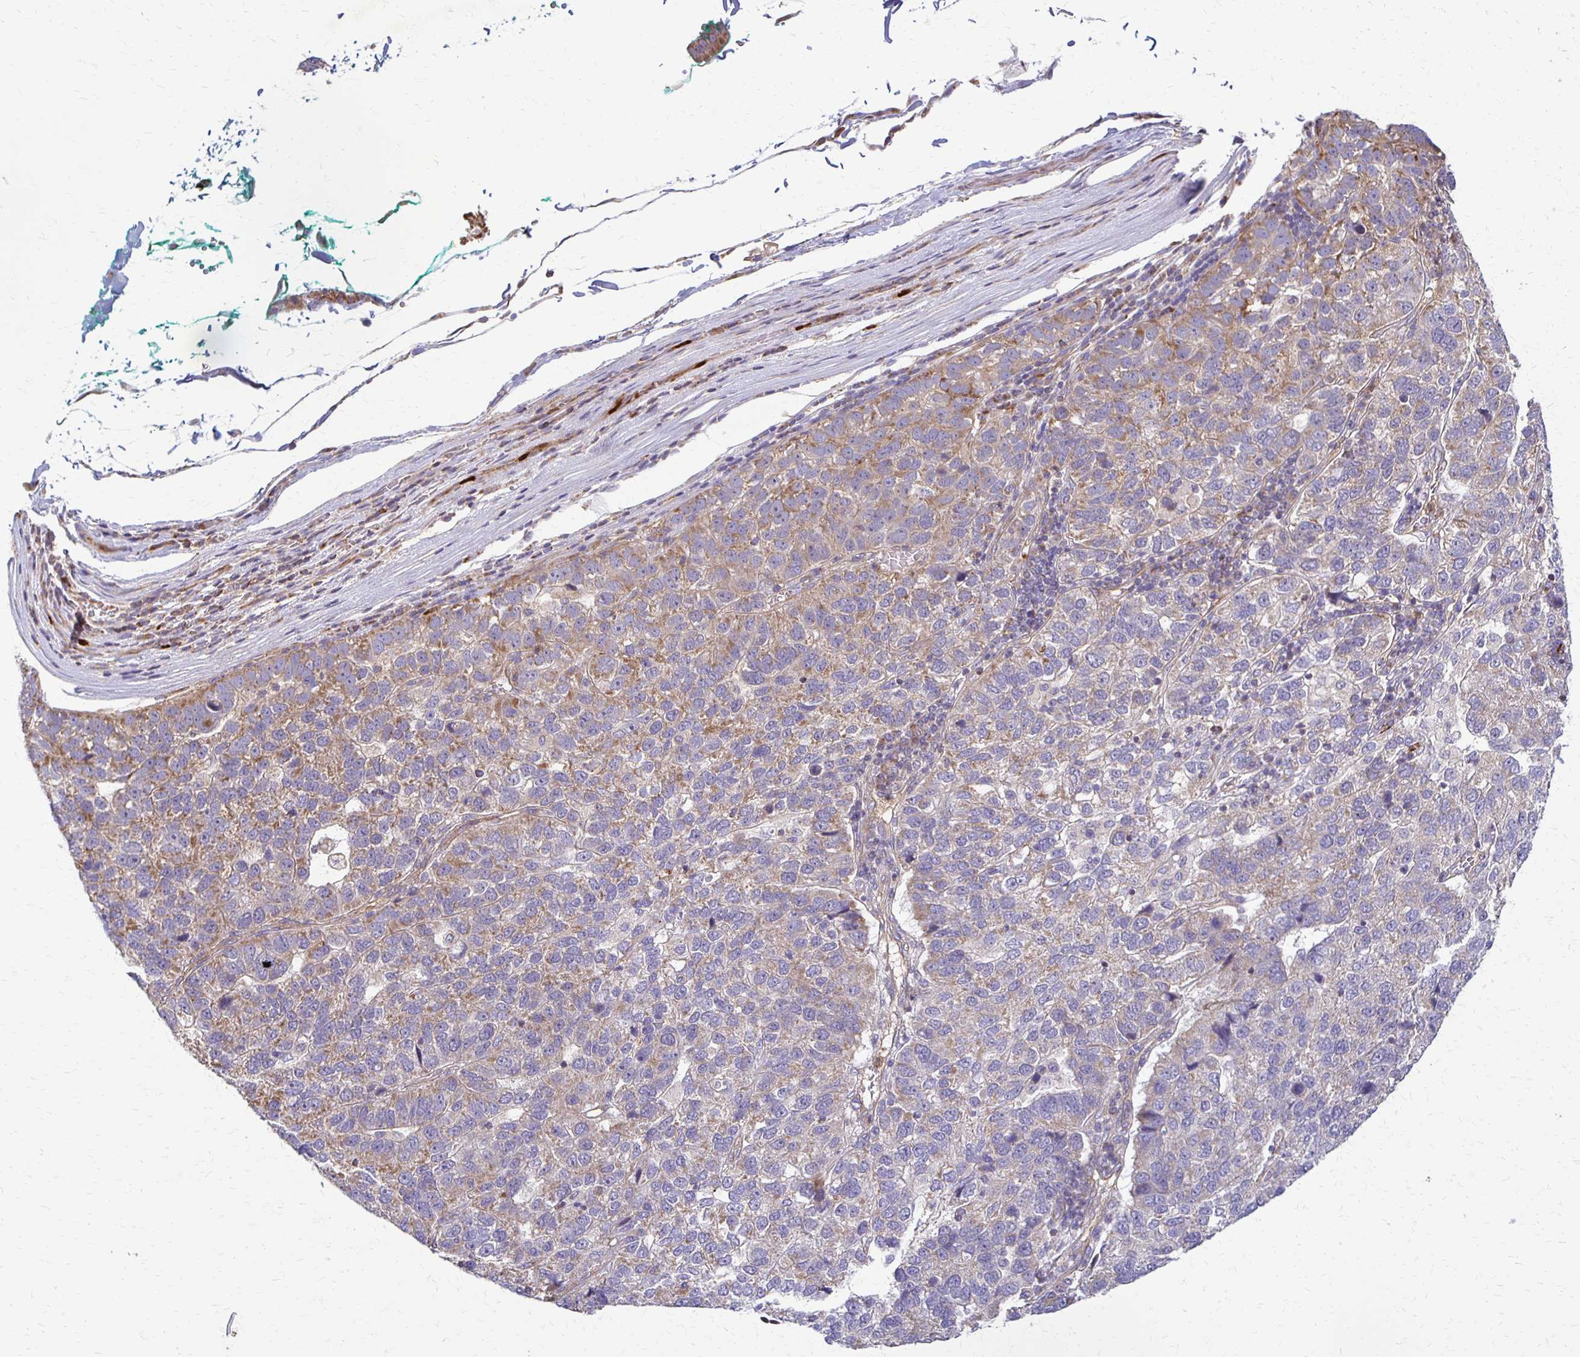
{"staining": {"intensity": "weak", "quantity": "<25%", "location": "cytoplasmic/membranous"}, "tissue": "pancreatic cancer", "cell_type": "Tumor cells", "image_type": "cancer", "snomed": [{"axis": "morphology", "description": "Adenocarcinoma, NOS"}, {"axis": "topography", "description": "Pancreas"}], "caption": "Pancreatic cancer (adenocarcinoma) stained for a protein using IHC reveals no staining tumor cells.", "gene": "EIF4EBP2", "patient": {"sex": "female", "age": 61}}